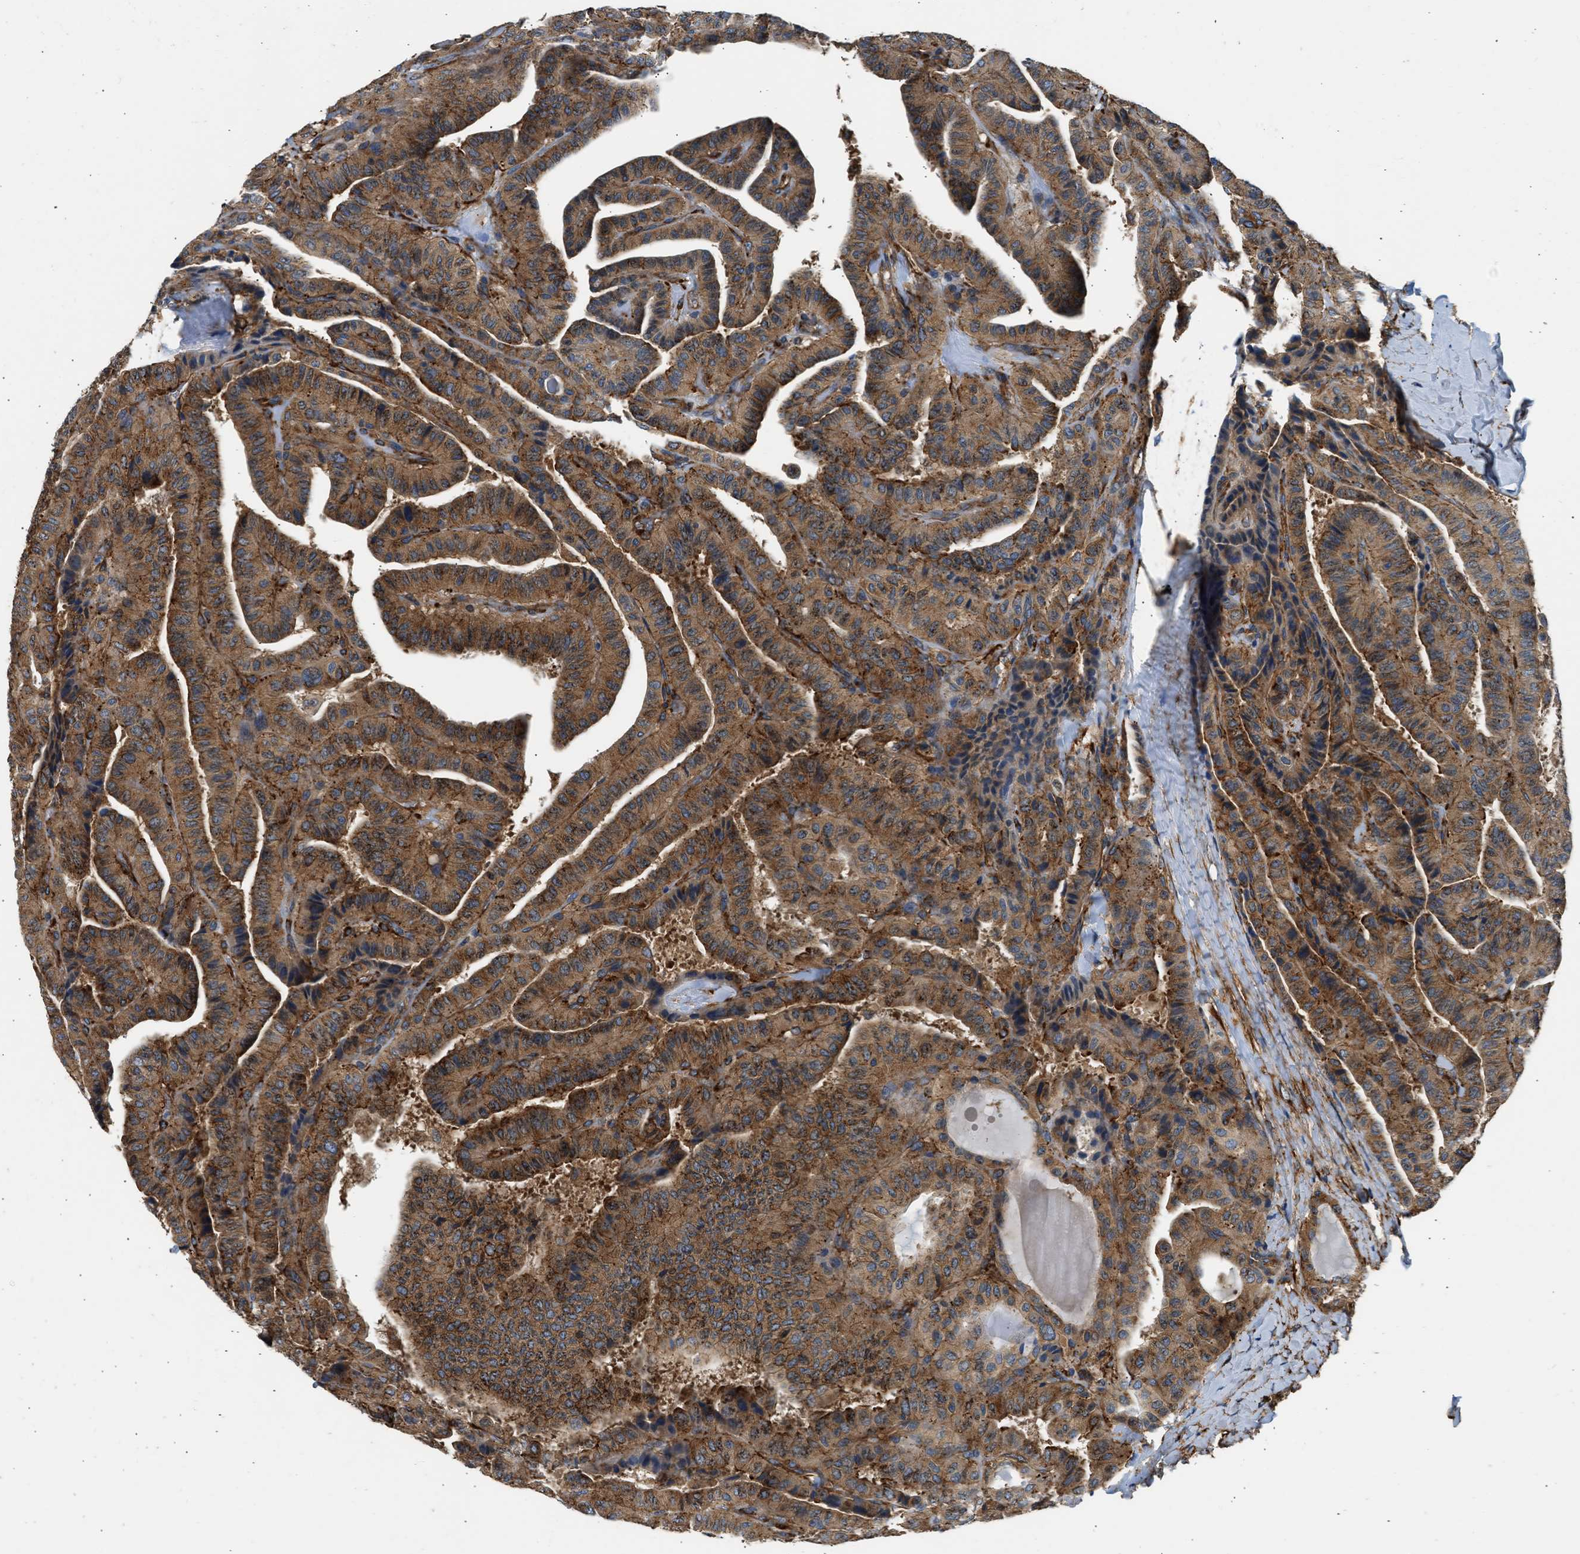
{"staining": {"intensity": "moderate", "quantity": ">75%", "location": "cytoplasmic/membranous"}, "tissue": "thyroid cancer", "cell_type": "Tumor cells", "image_type": "cancer", "snomed": [{"axis": "morphology", "description": "Papillary adenocarcinoma, NOS"}, {"axis": "topography", "description": "Thyroid gland"}], "caption": "Protein positivity by IHC displays moderate cytoplasmic/membranous expression in approximately >75% of tumor cells in thyroid papillary adenocarcinoma.", "gene": "SEPTIN2", "patient": {"sex": "male", "age": 77}}